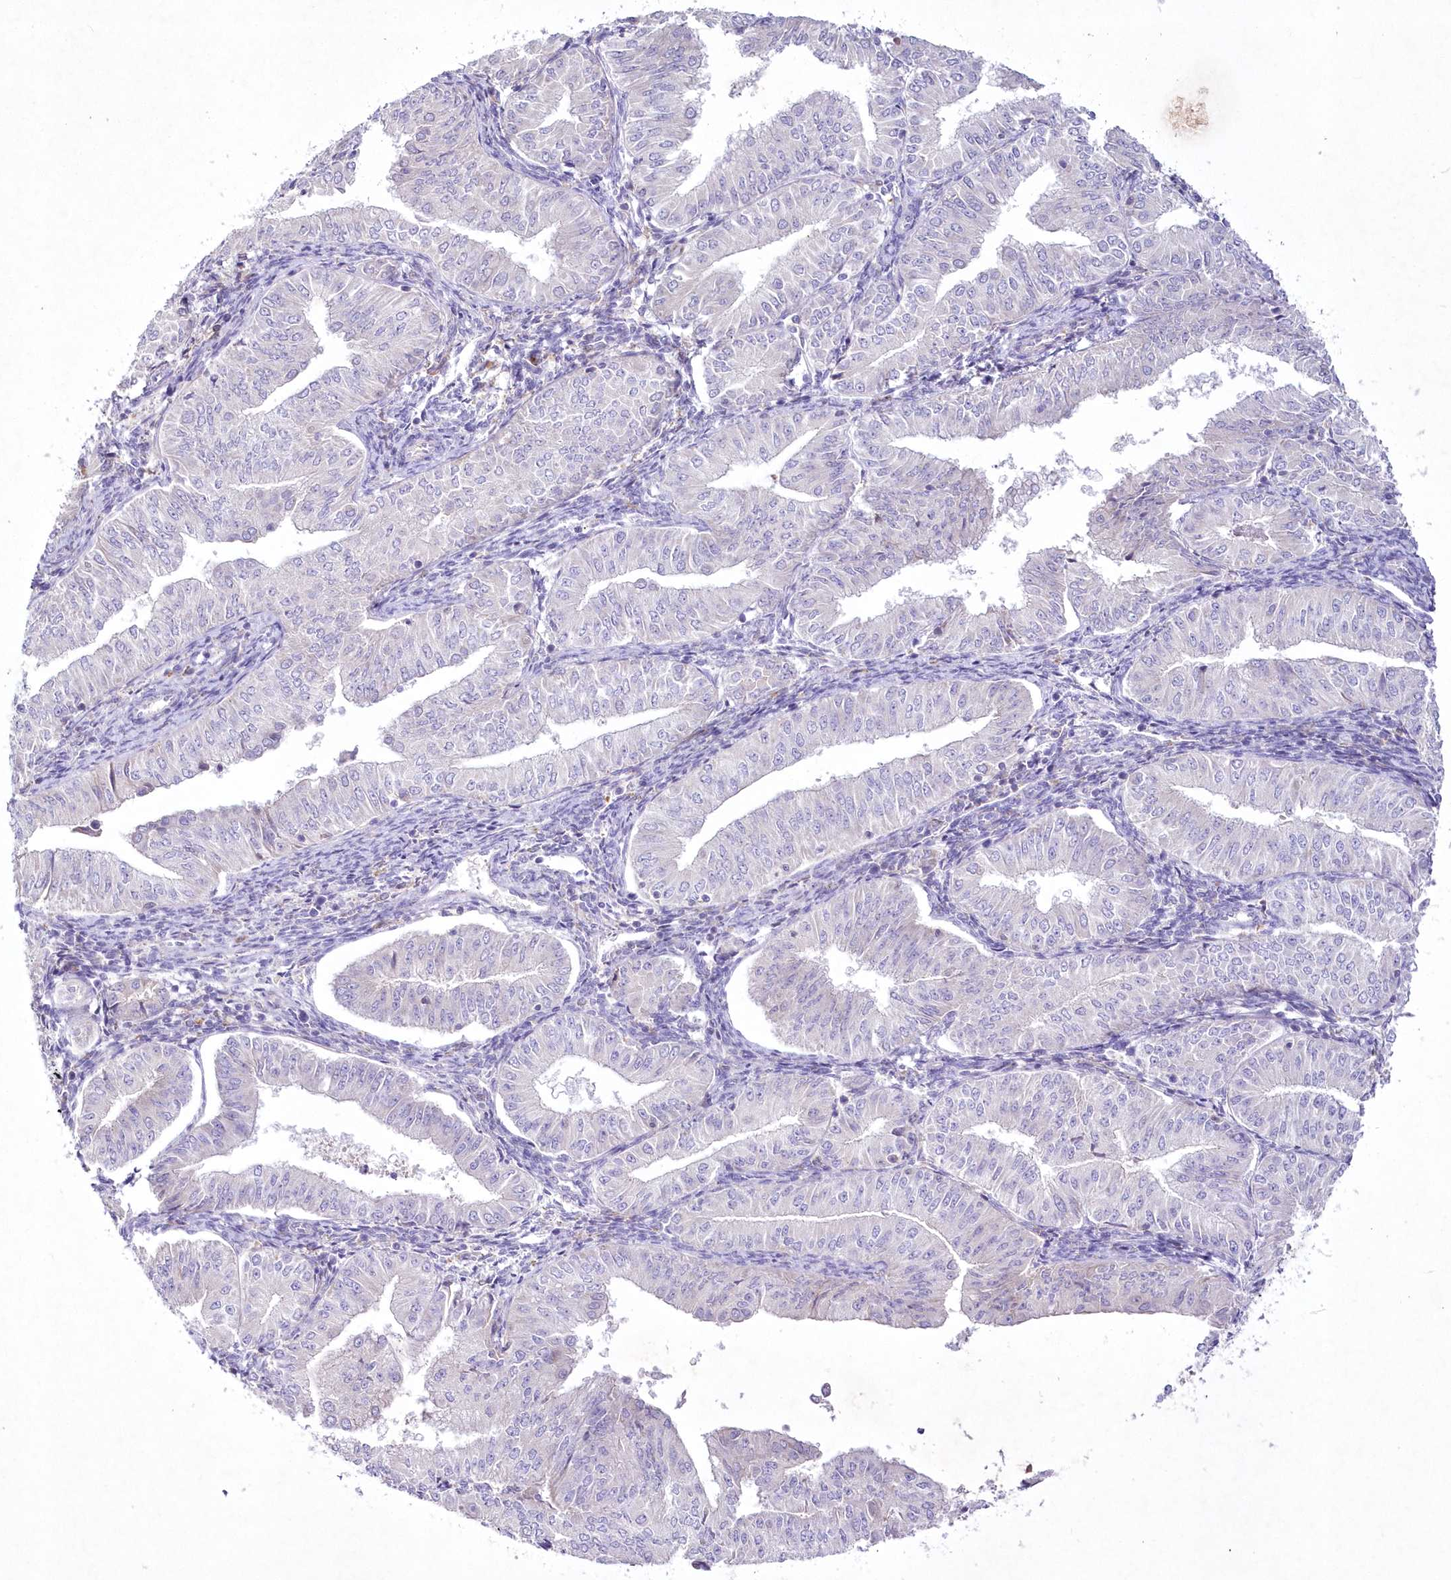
{"staining": {"intensity": "negative", "quantity": "none", "location": "none"}, "tissue": "endometrial cancer", "cell_type": "Tumor cells", "image_type": "cancer", "snomed": [{"axis": "morphology", "description": "Normal tissue, NOS"}, {"axis": "morphology", "description": "Adenocarcinoma, NOS"}, {"axis": "topography", "description": "Endometrium"}], "caption": "A photomicrograph of human endometrial cancer (adenocarcinoma) is negative for staining in tumor cells. The staining is performed using DAB brown chromogen with nuclei counter-stained in using hematoxylin.", "gene": "ARFGEF3", "patient": {"sex": "female", "age": 53}}